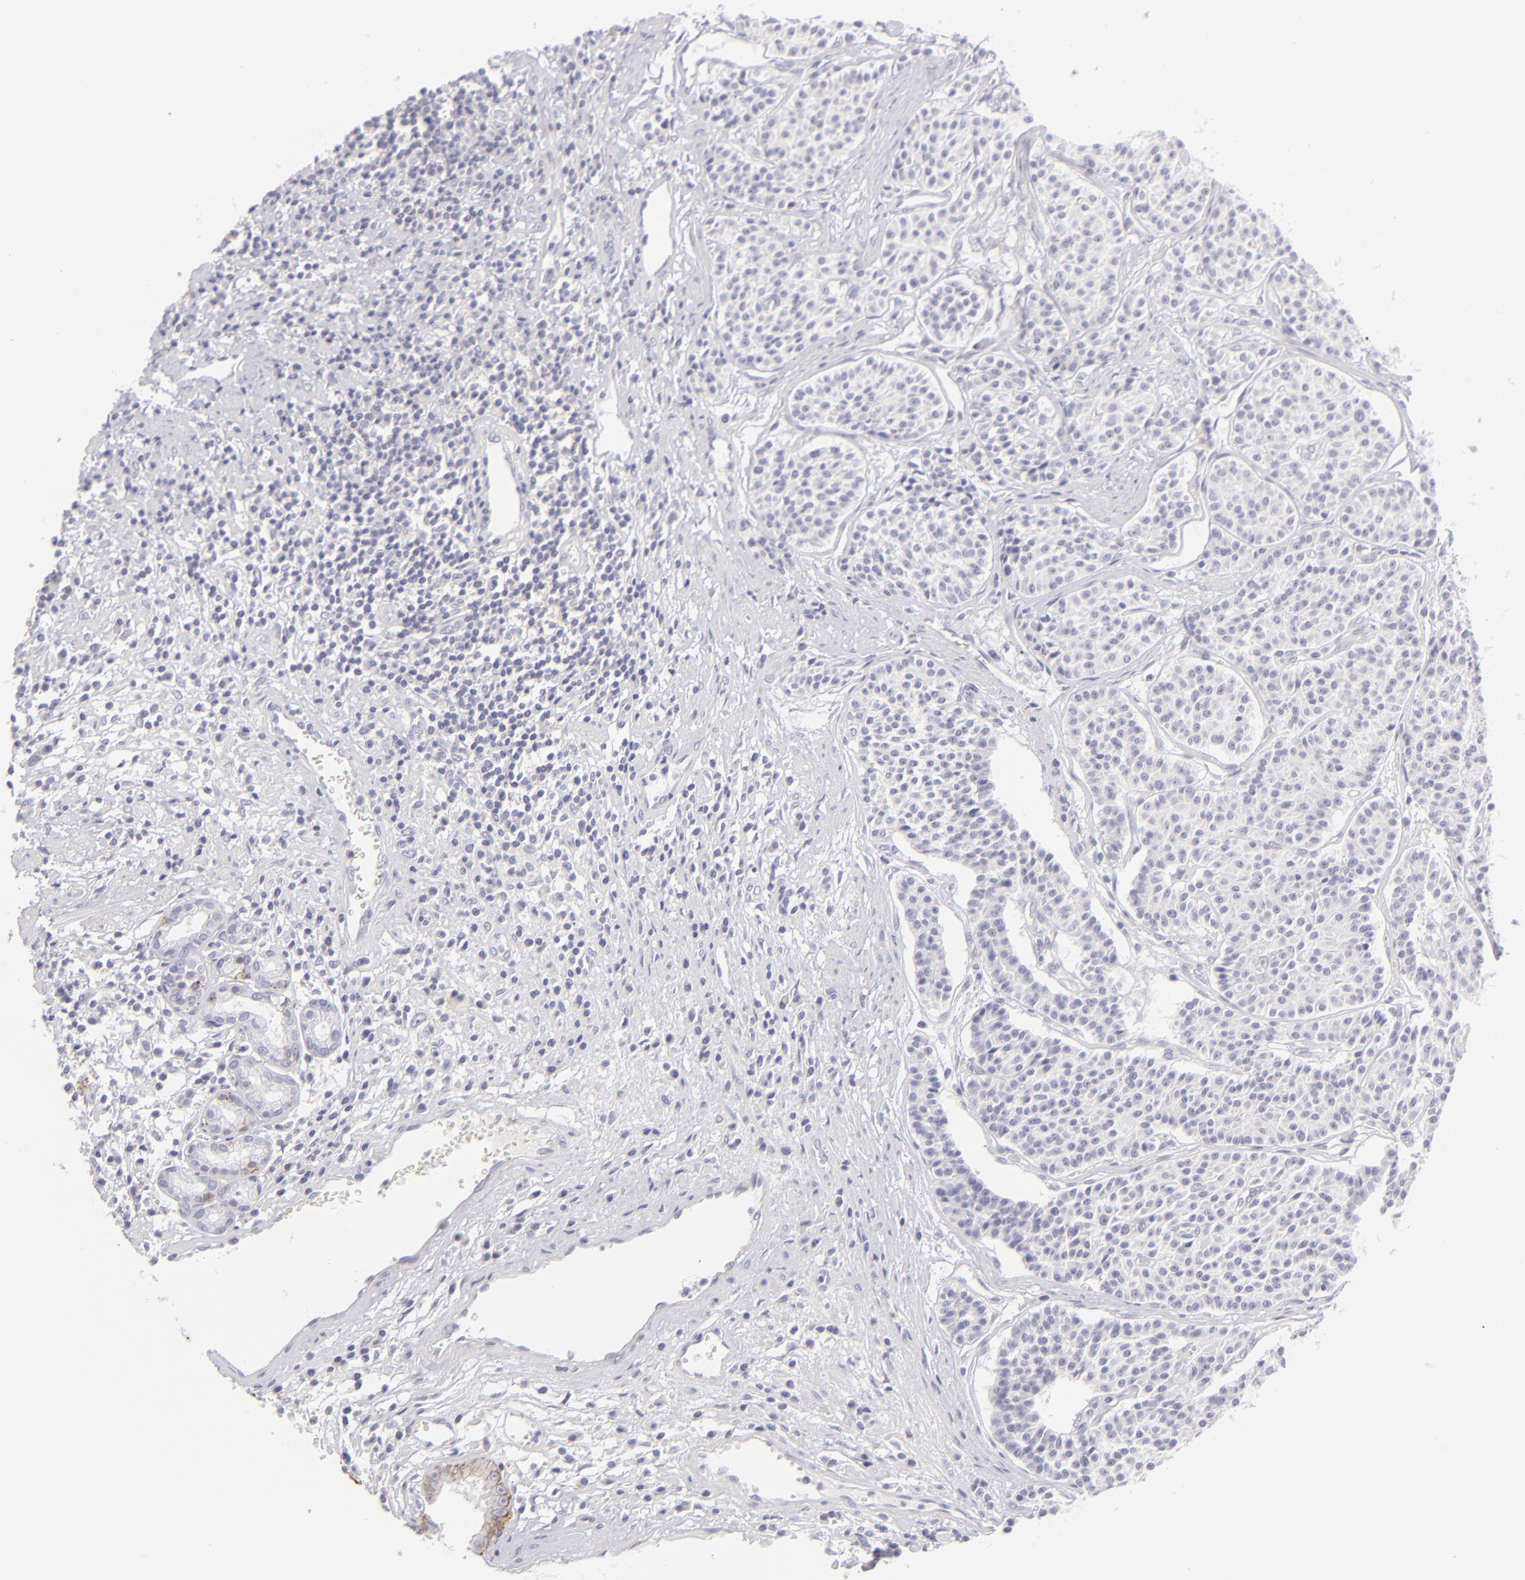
{"staining": {"intensity": "negative", "quantity": "none", "location": "none"}, "tissue": "carcinoid", "cell_type": "Tumor cells", "image_type": "cancer", "snomed": [{"axis": "morphology", "description": "Carcinoid, malignant, NOS"}, {"axis": "topography", "description": "Stomach"}], "caption": "This is an immunohistochemistry image of human carcinoid. There is no positivity in tumor cells.", "gene": "CLDN4", "patient": {"sex": "female", "age": 76}}